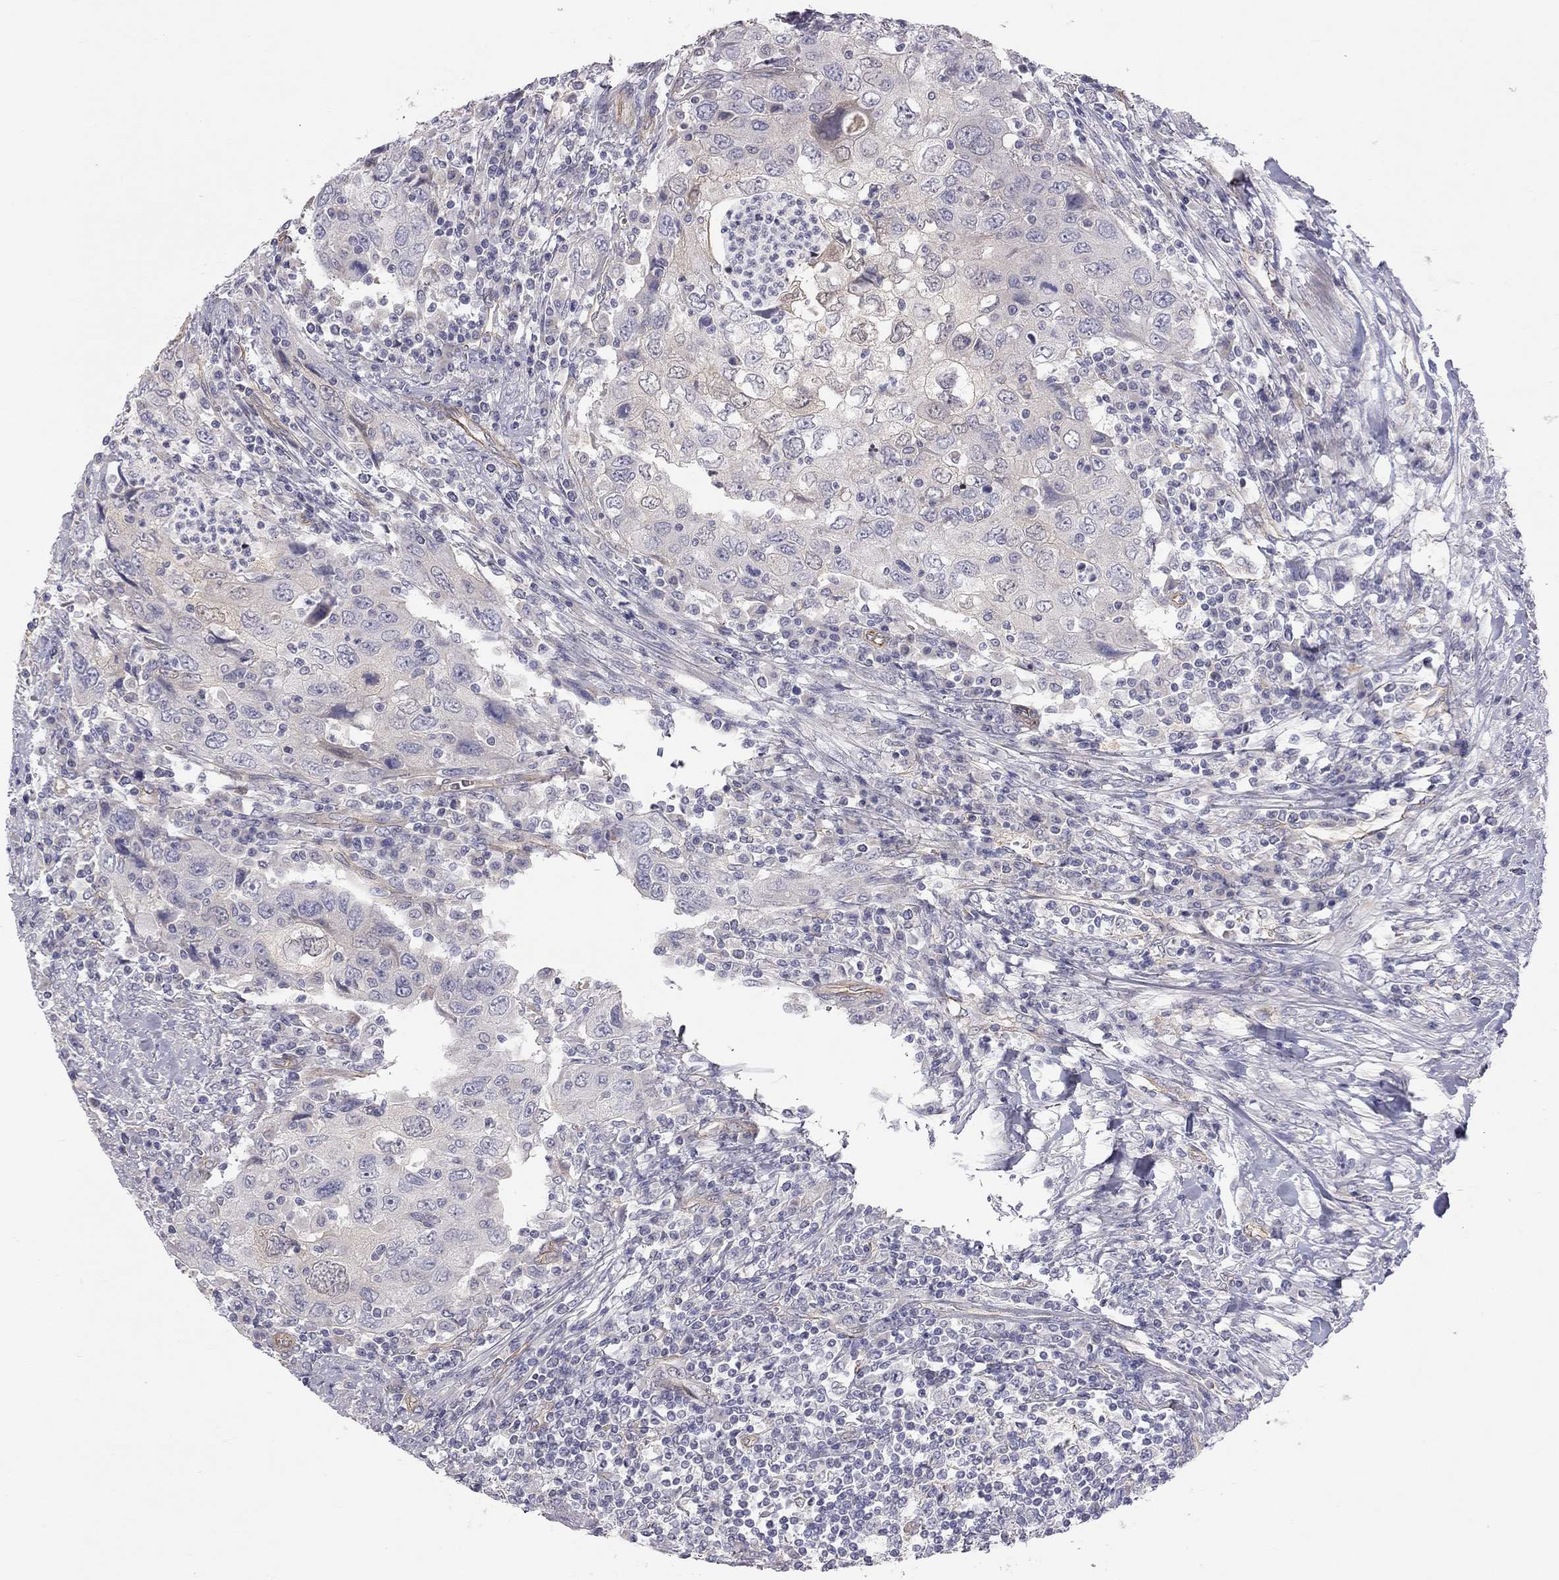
{"staining": {"intensity": "negative", "quantity": "none", "location": "none"}, "tissue": "urothelial cancer", "cell_type": "Tumor cells", "image_type": "cancer", "snomed": [{"axis": "morphology", "description": "Urothelial carcinoma, High grade"}, {"axis": "topography", "description": "Urinary bladder"}], "caption": "Immunohistochemistry (IHC) photomicrograph of neoplastic tissue: human urothelial cancer stained with DAB displays no significant protein staining in tumor cells. The staining was performed using DAB to visualize the protein expression in brown, while the nuclei were stained in blue with hematoxylin (Magnification: 20x).", "gene": "GPRC5B", "patient": {"sex": "male", "age": 76}}